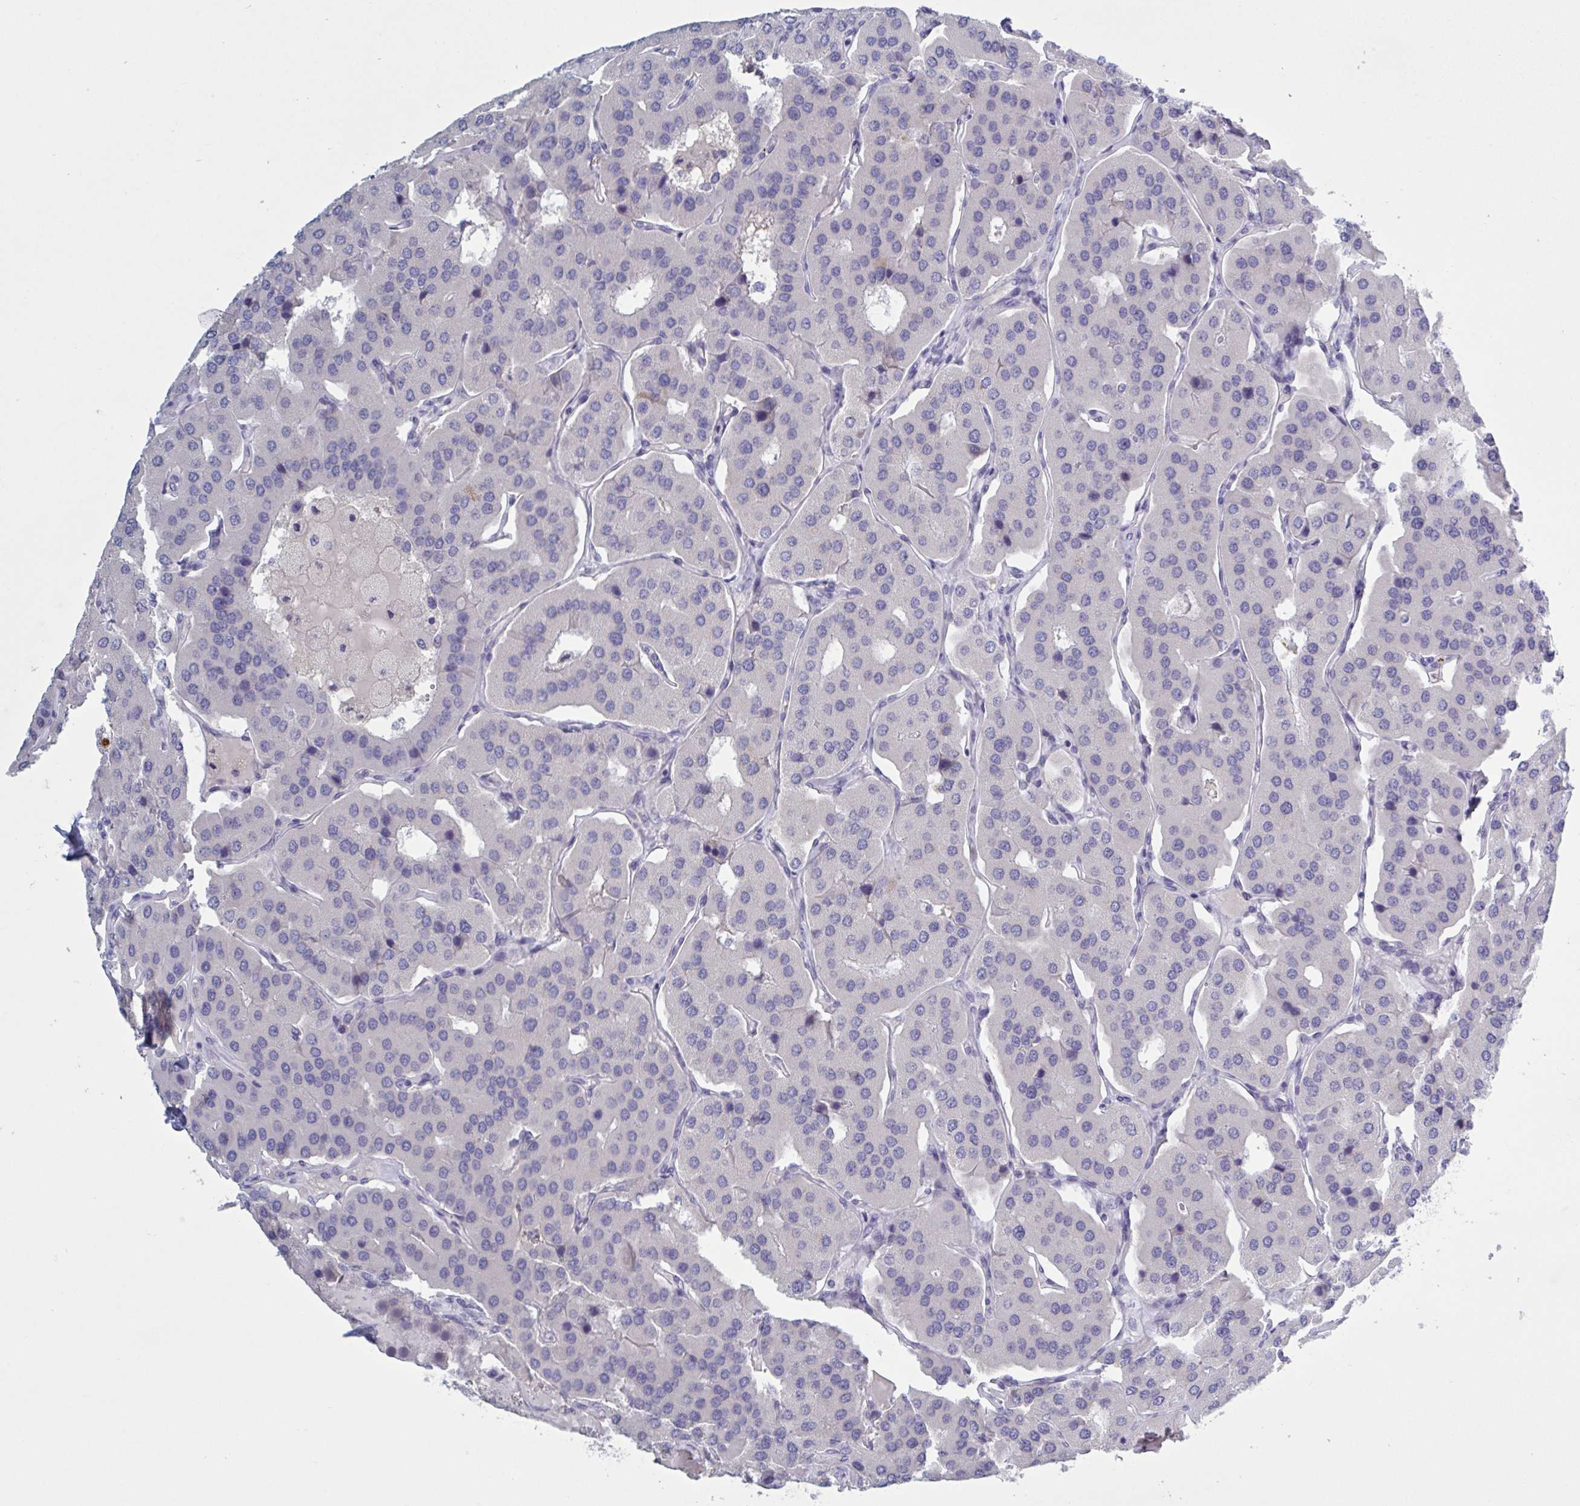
{"staining": {"intensity": "negative", "quantity": "none", "location": "none"}, "tissue": "parathyroid gland", "cell_type": "Glandular cells", "image_type": "normal", "snomed": [{"axis": "morphology", "description": "Normal tissue, NOS"}, {"axis": "morphology", "description": "Adenoma, NOS"}, {"axis": "topography", "description": "Parathyroid gland"}], "caption": "Immunohistochemistry histopathology image of unremarkable human parathyroid gland stained for a protein (brown), which reveals no expression in glandular cells.", "gene": "NDUFC2", "patient": {"sex": "female", "age": 86}}